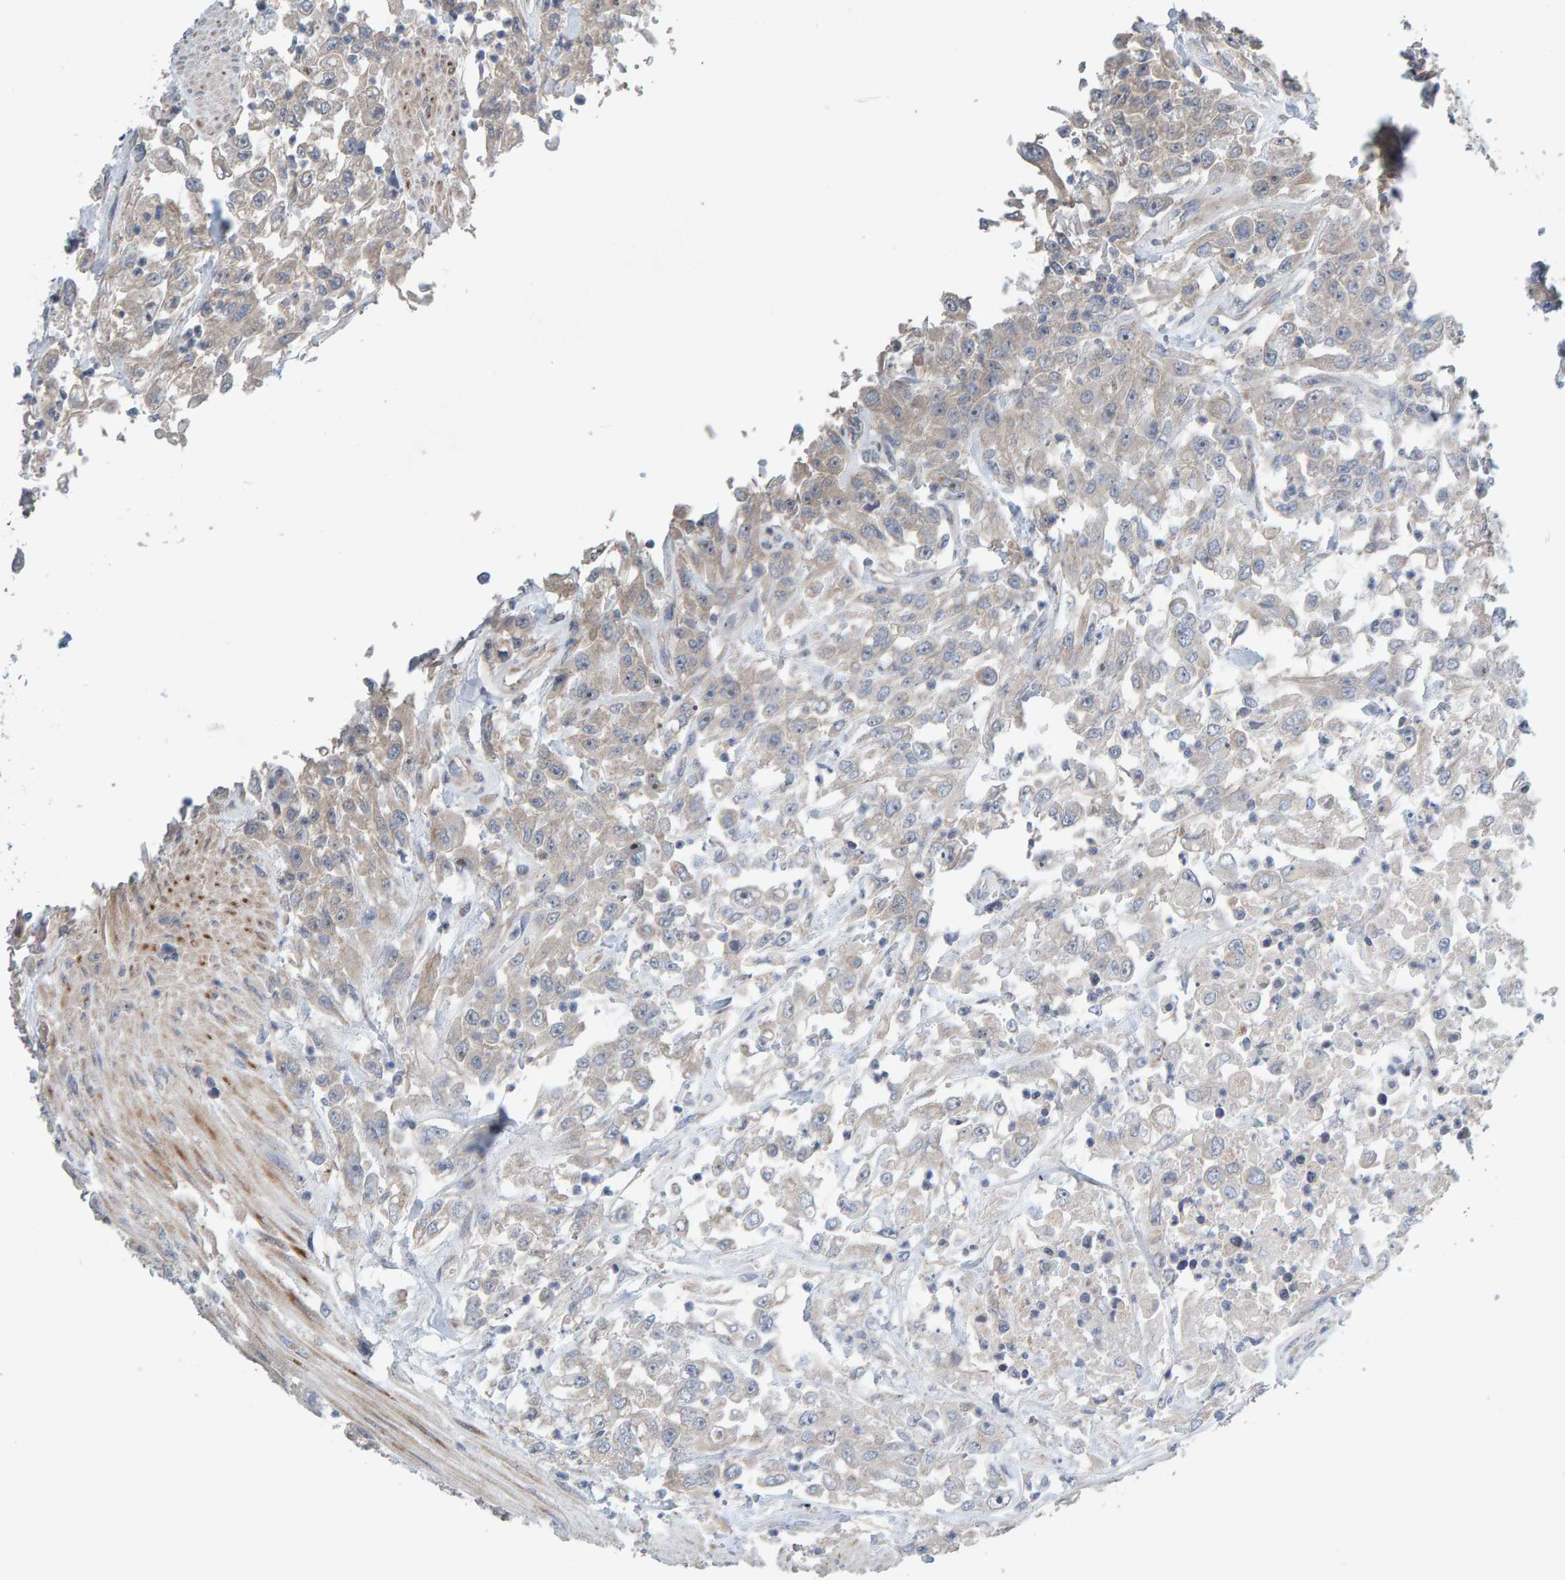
{"staining": {"intensity": "negative", "quantity": "none", "location": "none"}, "tissue": "urothelial cancer", "cell_type": "Tumor cells", "image_type": "cancer", "snomed": [{"axis": "morphology", "description": "Urothelial carcinoma, High grade"}, {"axis": "topography", "description": "Urinary bladder"}], "caption": "An IHC image of urothelial cancer is shown. There is no staining in tumor cells of urothelial cancer.", "gene": "CCM2", "patient": {"sex": "male", "age": 46}}